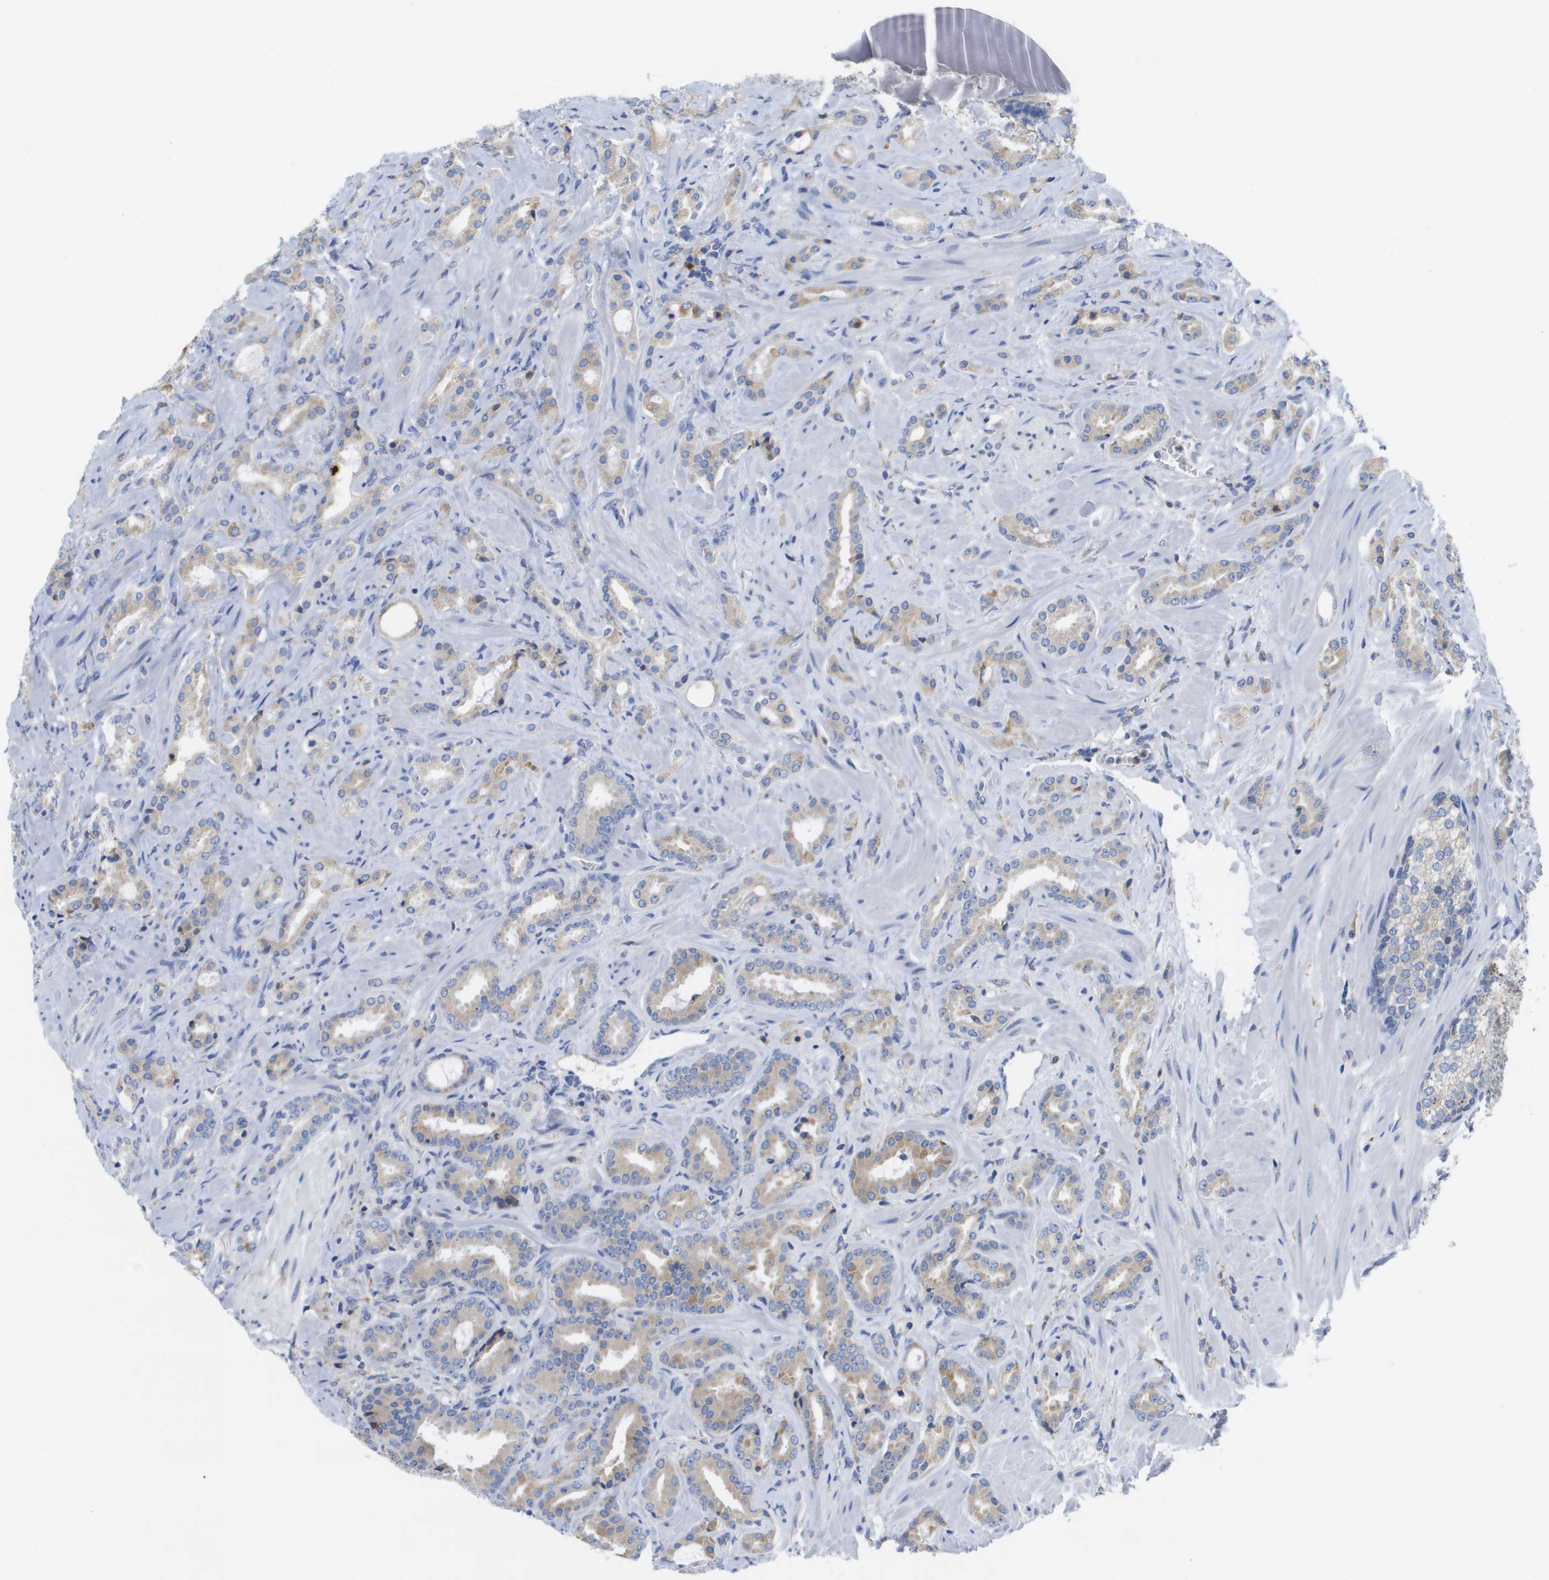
{"staining": {"intensity": "weak", "quantity": "25%-75%", "location": "cytoplasmic/membranous"}, "tissue": "prostate cancer", "cell_type": "Tumor cells", "image_type": "cancer", "snomed": [{"axis": "morphology", "description": "Adenocarcinoma, High grade"}, {"axis": "topography", "description": "Prostate"}], "caption": "Protein staining demonstrates weak cytoplasmic/membranous staining in about 25%-75% of tumor cells in prostate high-grade adenocarcinoma. (Brightfield microscopy of DAB IHC at high magnification).", "gene": "SDR42E1", "patient": {"sex": "male", "age": 64}}